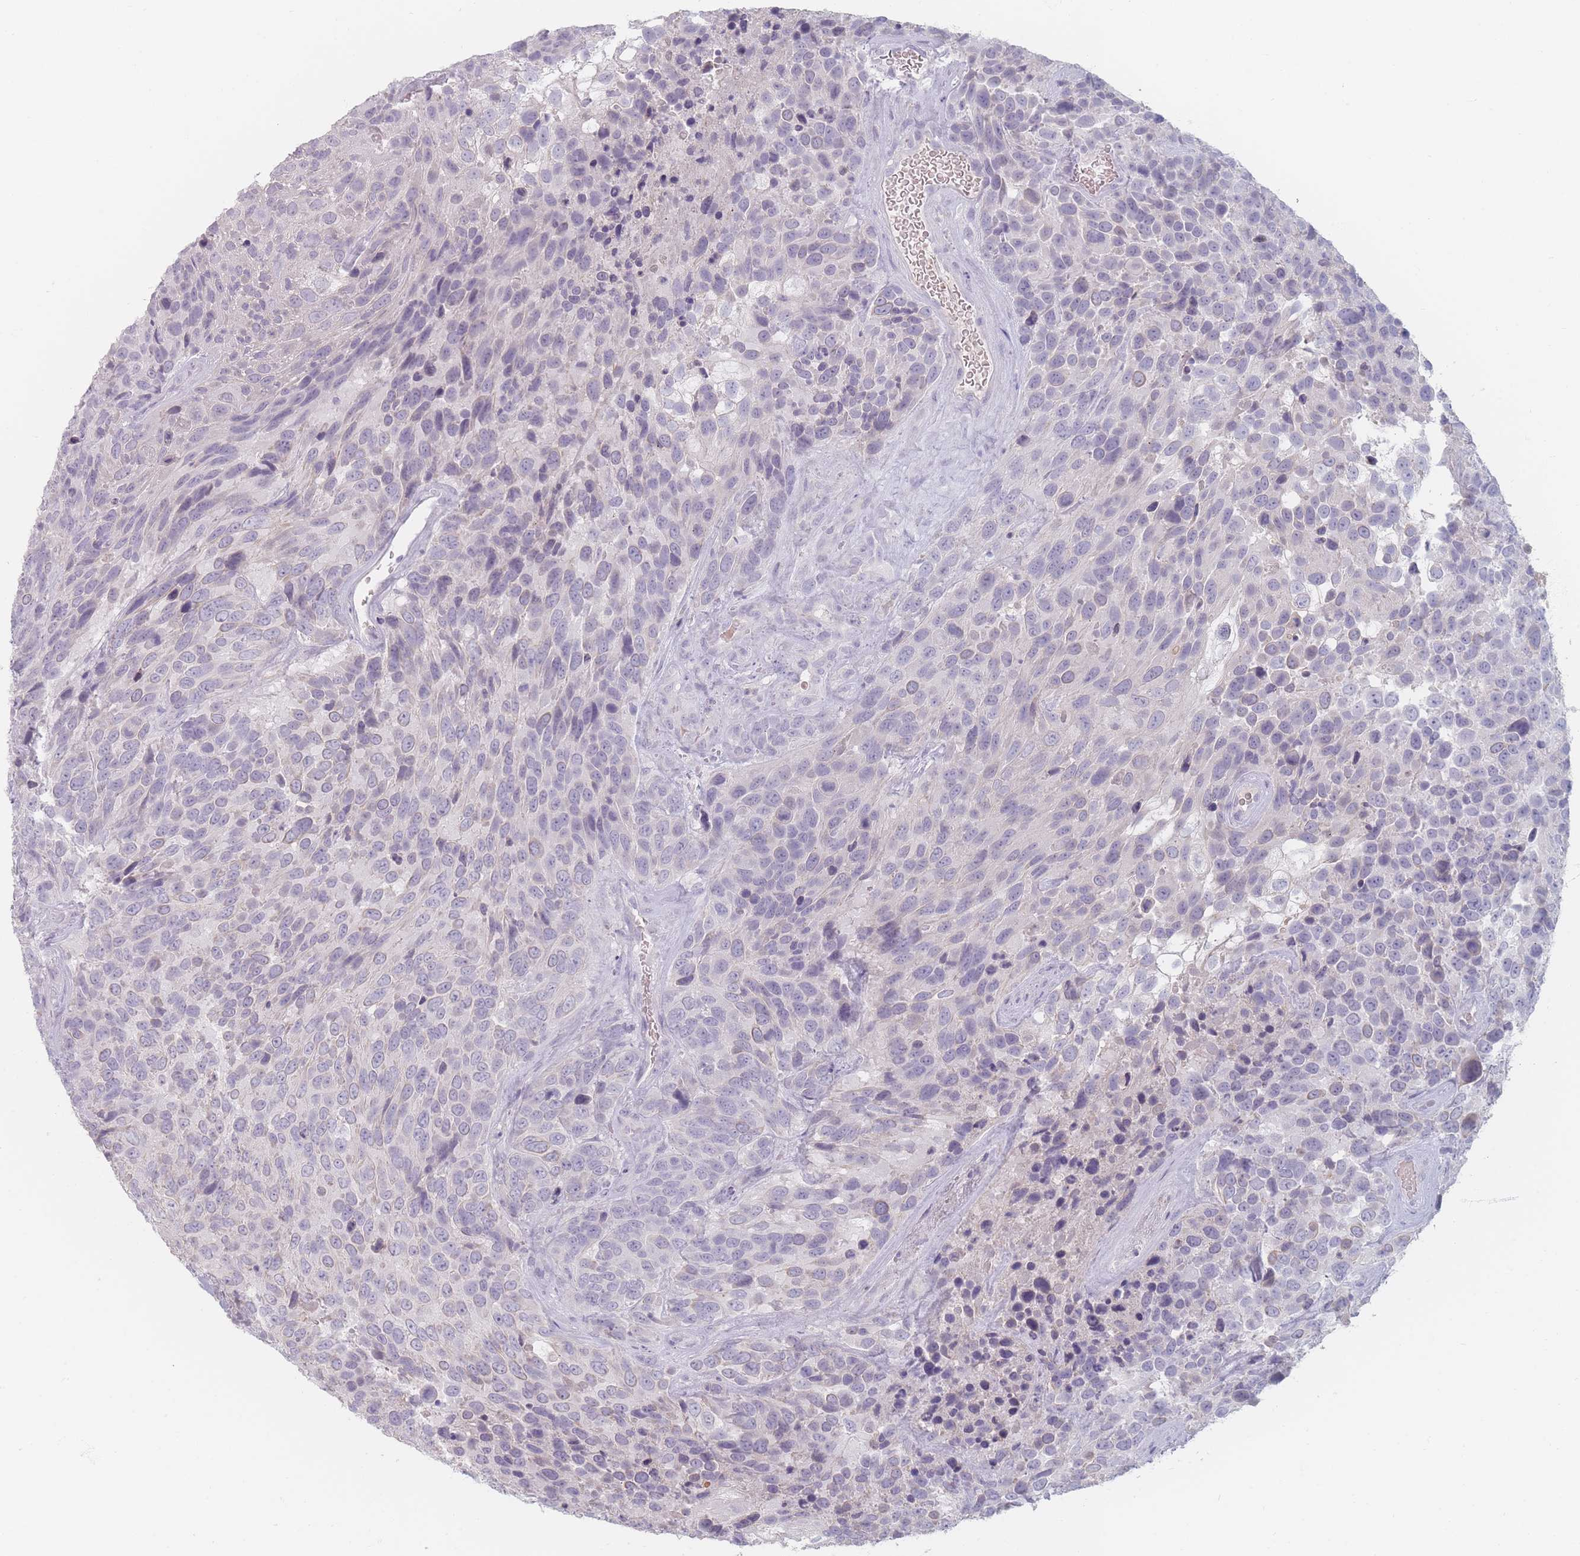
{"staining": {"intensity": "negative", "quantity": "none", "location": "none"}, "tissue": "urothelial cancer", "cell_type": "Tumor cells", "image_type": "cancer", "snomed": [{"axis": "morphology", "description": "Urothelial carcinoma, High grade"}, {"axis": "topography", "description": "Urinary bladder"}], "caption": "A high-resolution image shows immunohistochemistry staining of high-grade urothelial carcinoma, which reveals no significant staining in tumor cells.", "gene": "HELZ2", "patient": {"sex": "female", "age": 70}}